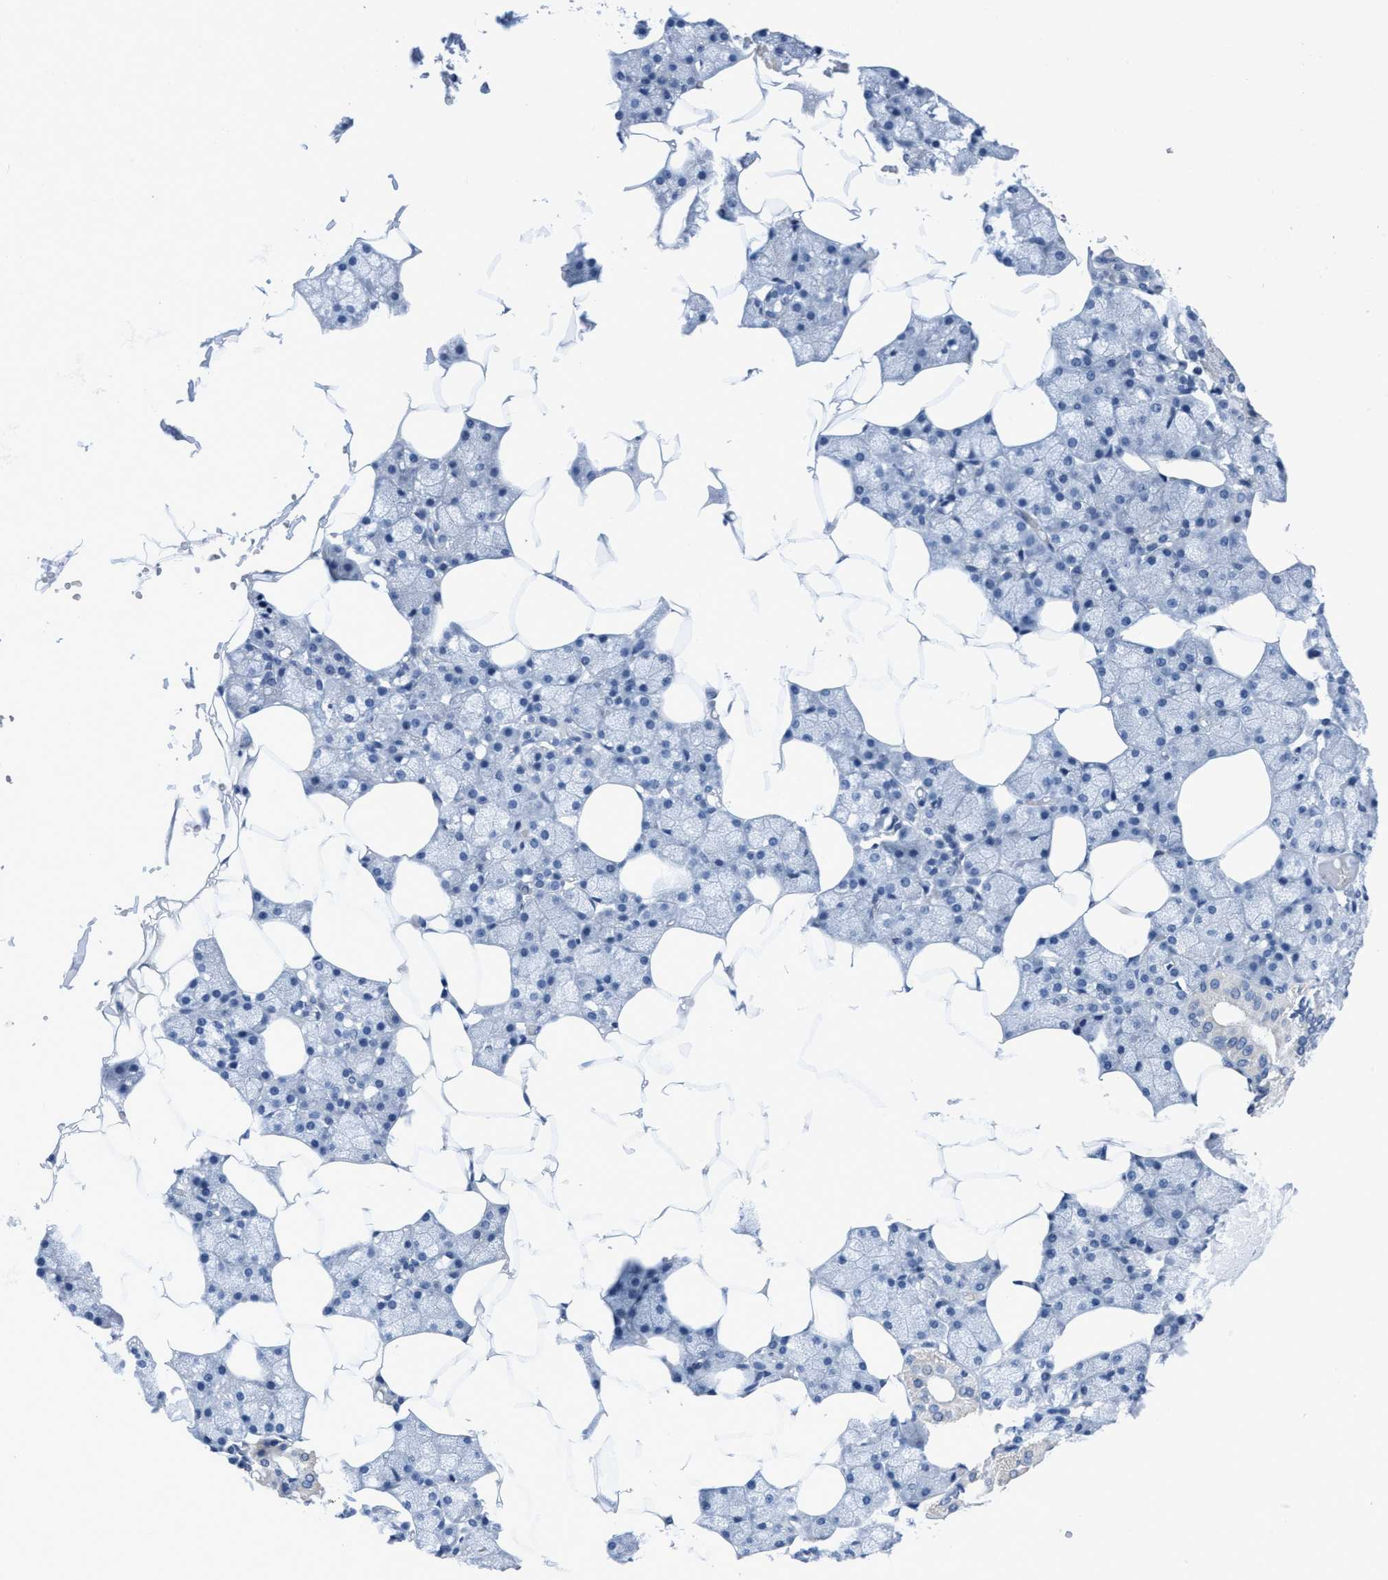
{"staining": {"intensity": "negative", "quantity": "none", "location": "none"}, "tissue": "salivary gland", "cell_type": "Glandular cells", "image_type": "normal", "snomed": [{"axis": "morphology", "description": "Normal tissue, NOS"}, {"axis": "topography", "description": "Salivary gland"}], "caption": "Immunohistochemistry (IHC) of normal salivary gland displays no staining in glandular cells.", "gene": "DNAI1", "patient": {"sex": "male", "age": 62}}